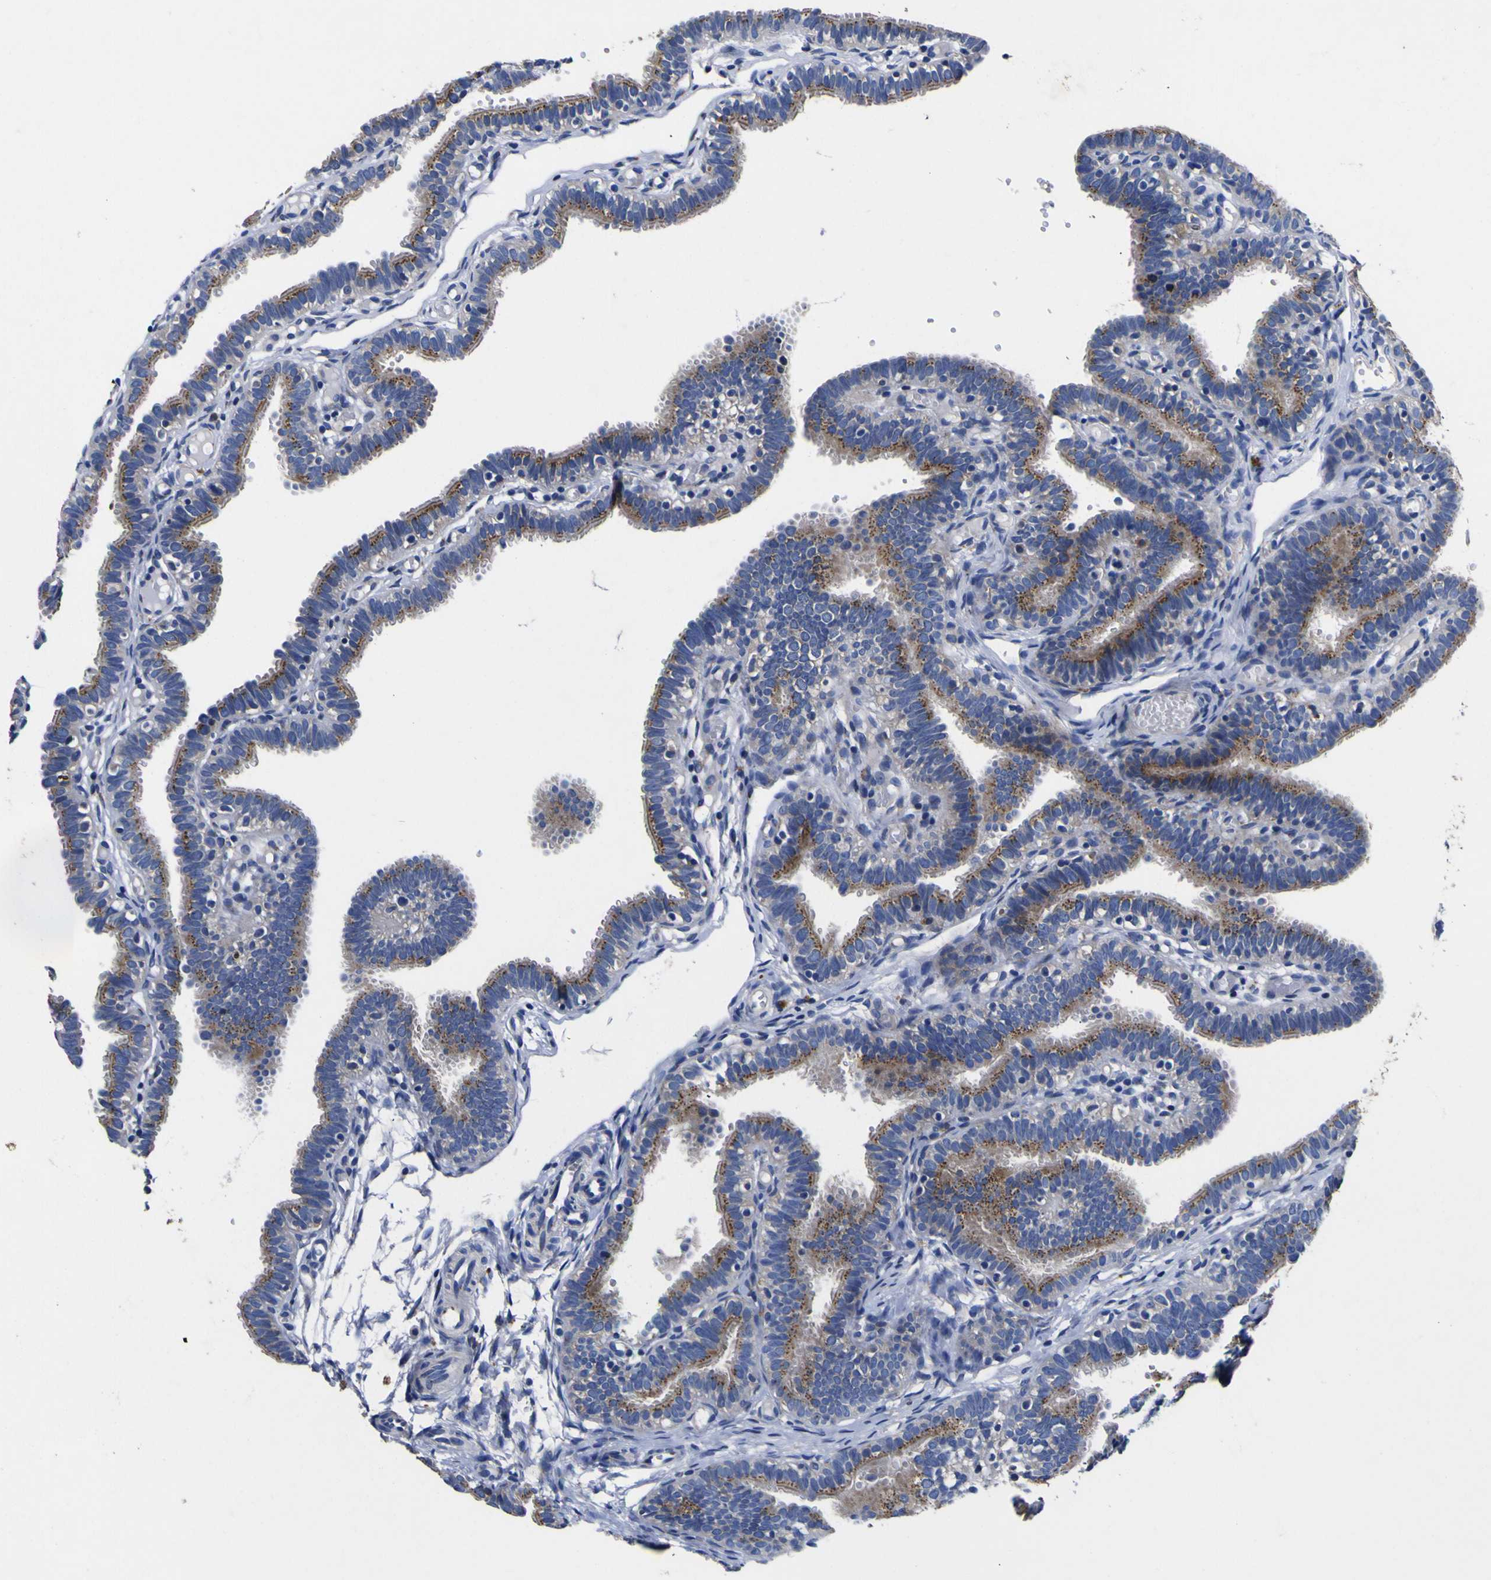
{"staining": {"intensity": "moderate", "quantity": ">75%", "location": "cytoplasmic/membranous"}, "tissue": "fallopian tube", "cell_type": "Glandular cells", "image_type": "normal", "snomed": [{"axis": "morphology", "description": "Normal tissue, NOS"}, {"axis": "topography", "description": "Fallopian tube"}, {"axis": "topography", "description": "Placenta"}], "caption": "High-magnification brightfield microscopy of benign fallopian tube stained with DAB (brown) and counterstained with hematoxylin (blue). glandular cells exhibit moderate cytoplasmic/membranous expression is appreciated in approximately>75% of cells. The staining was performed using DAB to visualize the protein expression in brown, while the nuclei were stained in blue with hematoxylin (Magnification: 20x).", "gene": "COA1", "patient": {"sex": "female", "age": 34}}